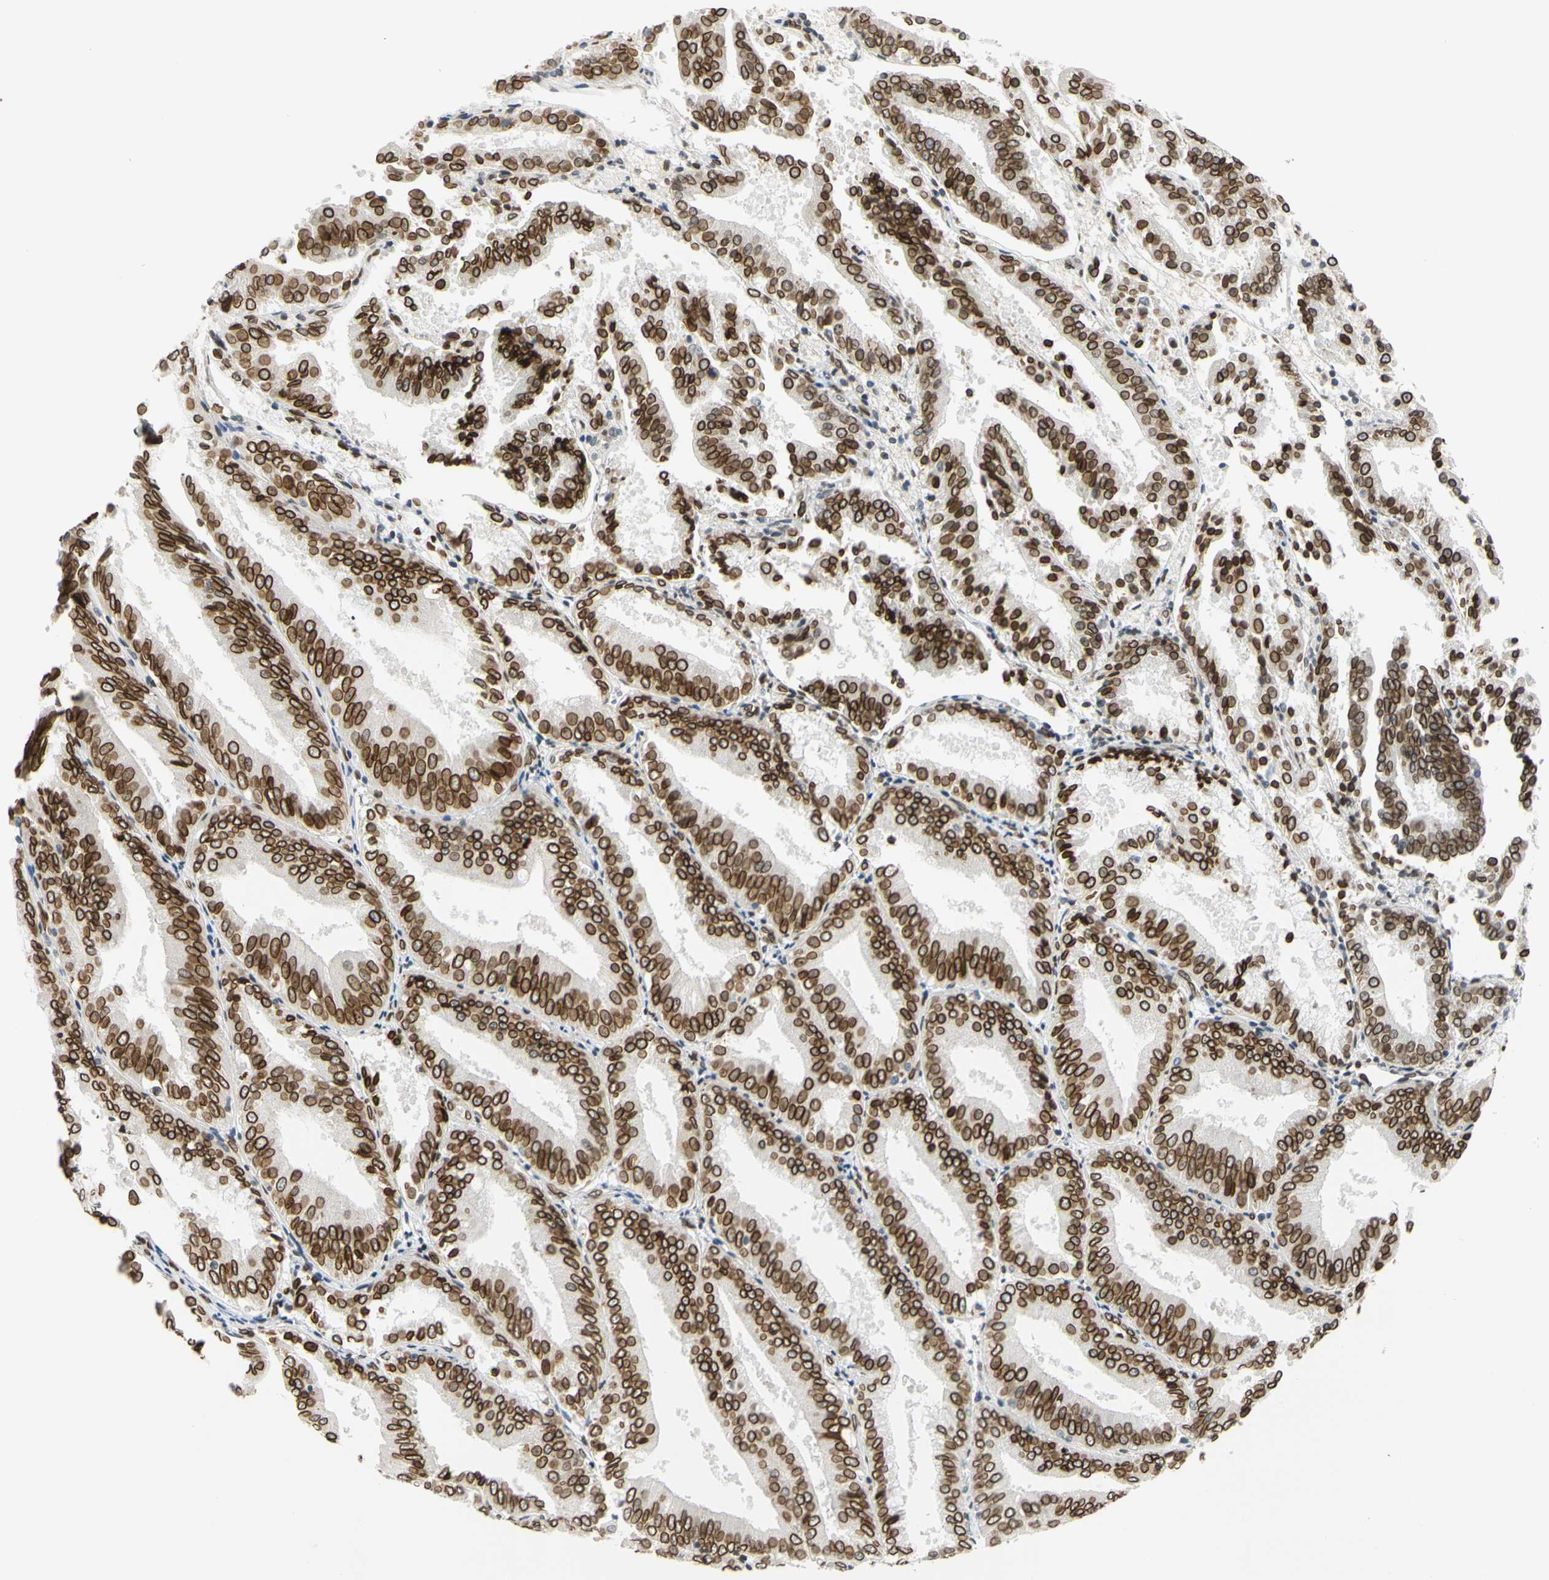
{"staining": {"intensity": "strong", "quantity": ">75%", "location": "cytoplasmic/membranous,nuclear"}, "tissue": "endometrial cancer", "cell_type": "Tumor cells", "image_type": "cancer", "snomed": [{"axis": "morphology", "description": "Adenocarcinoma, NOS"}, {"axis": "topography", "description": "Endometrium"}], "caption": "DAB (3,3'-diaminobenzidine) immunohistochemical staining of human endometrial adenocarcinoma demonstrates strong cytoplasmic/membranous and nuclear protein positivity in approximately >75% of tumor cells.", "gene": "SUN1", "patient": {"sex": "female", "age": 63}}